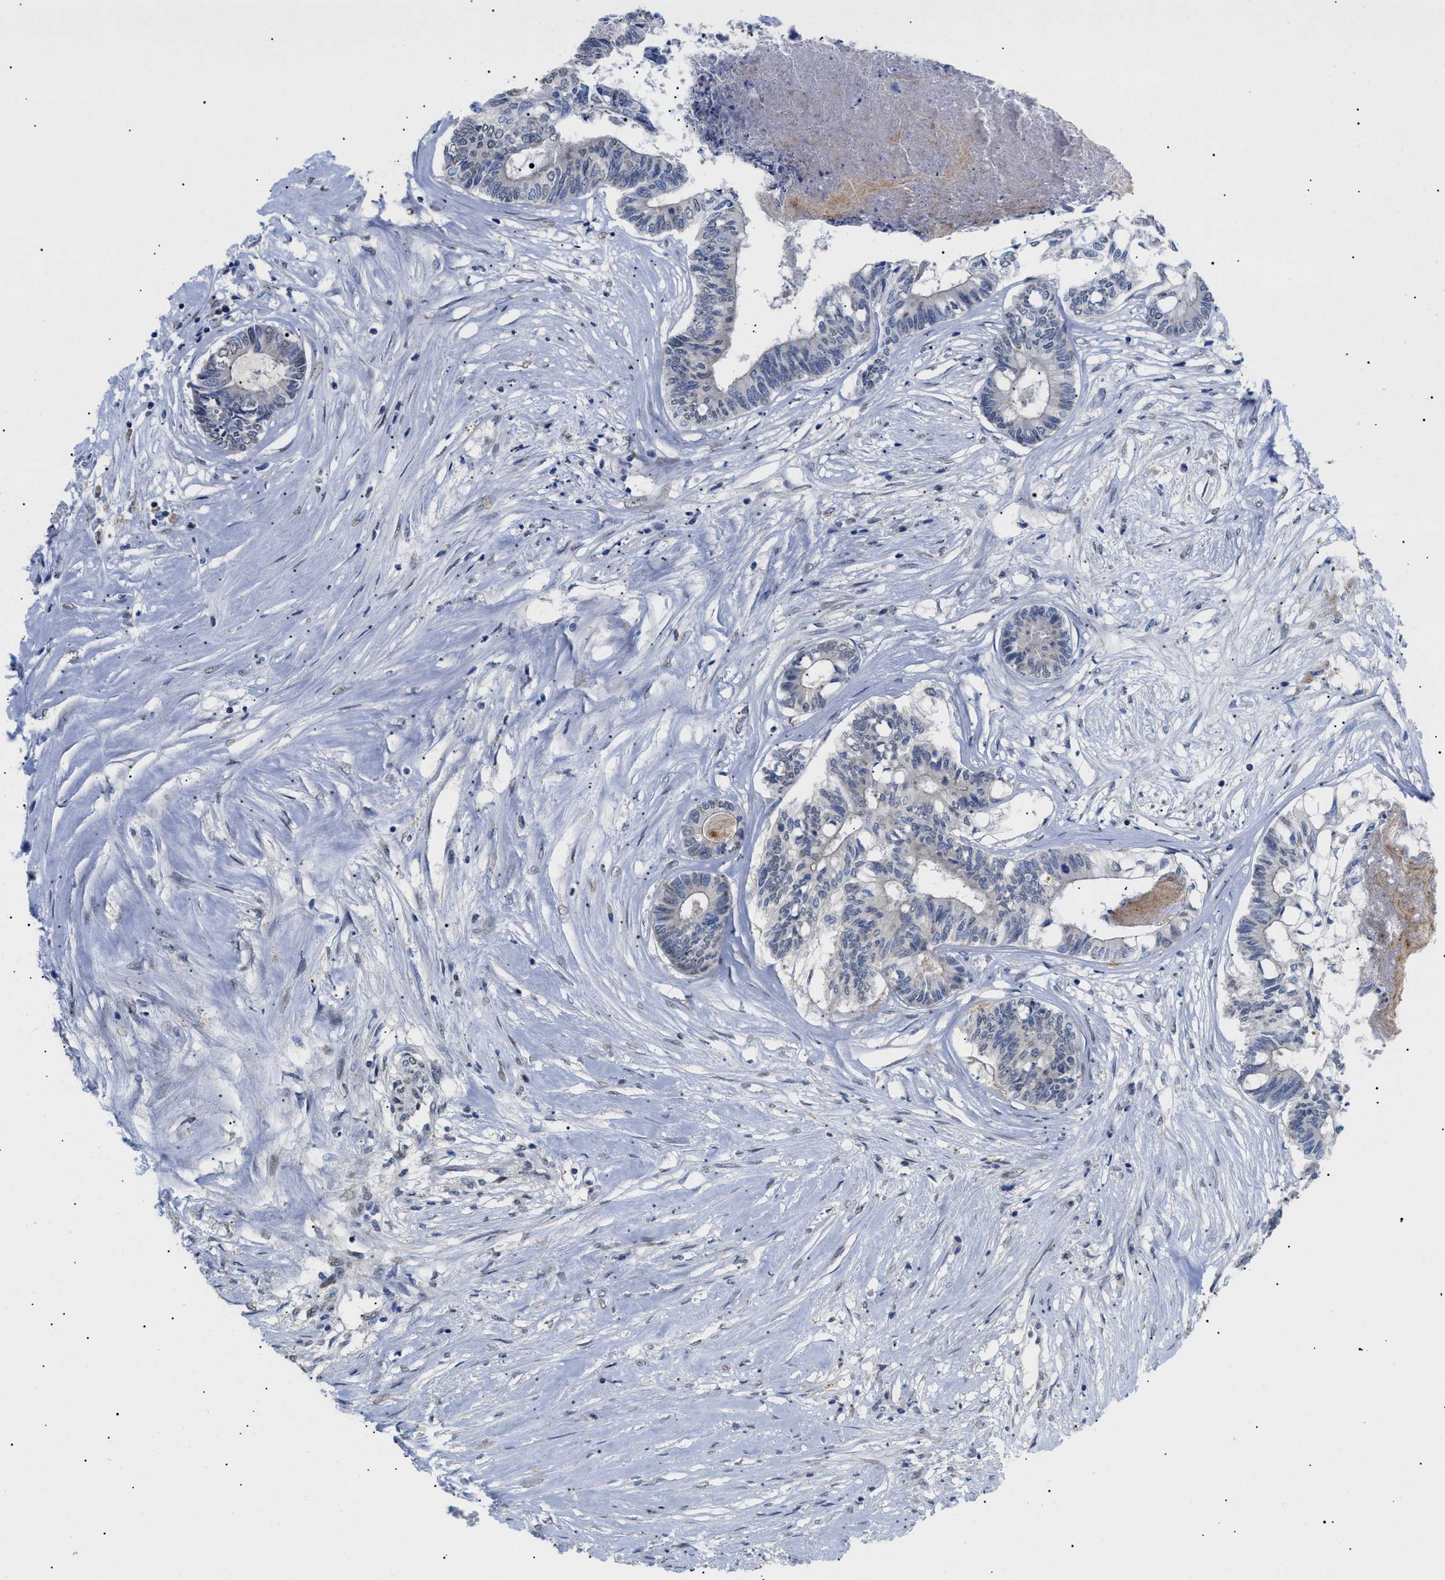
{"staining": {"intensity": "negative", "quantity": "none", "location": "none"}, "tissue": "colorectal cancer", "cell_type": "Tumor cells", "image_type": "cancer", "snomed": [{"axis": "morphology", "description": "Adenocarcinoma, NOS"}, {"axis": "topography", "description": "Rectum"}], "caption": "A high-resolution image shows immunohistochemistry (IHC) staining of colorectal cancer, which shows no significant staining in tumor cells.", "gene": "SFXN5", "patient": {"sex": "male", "age": 63}}